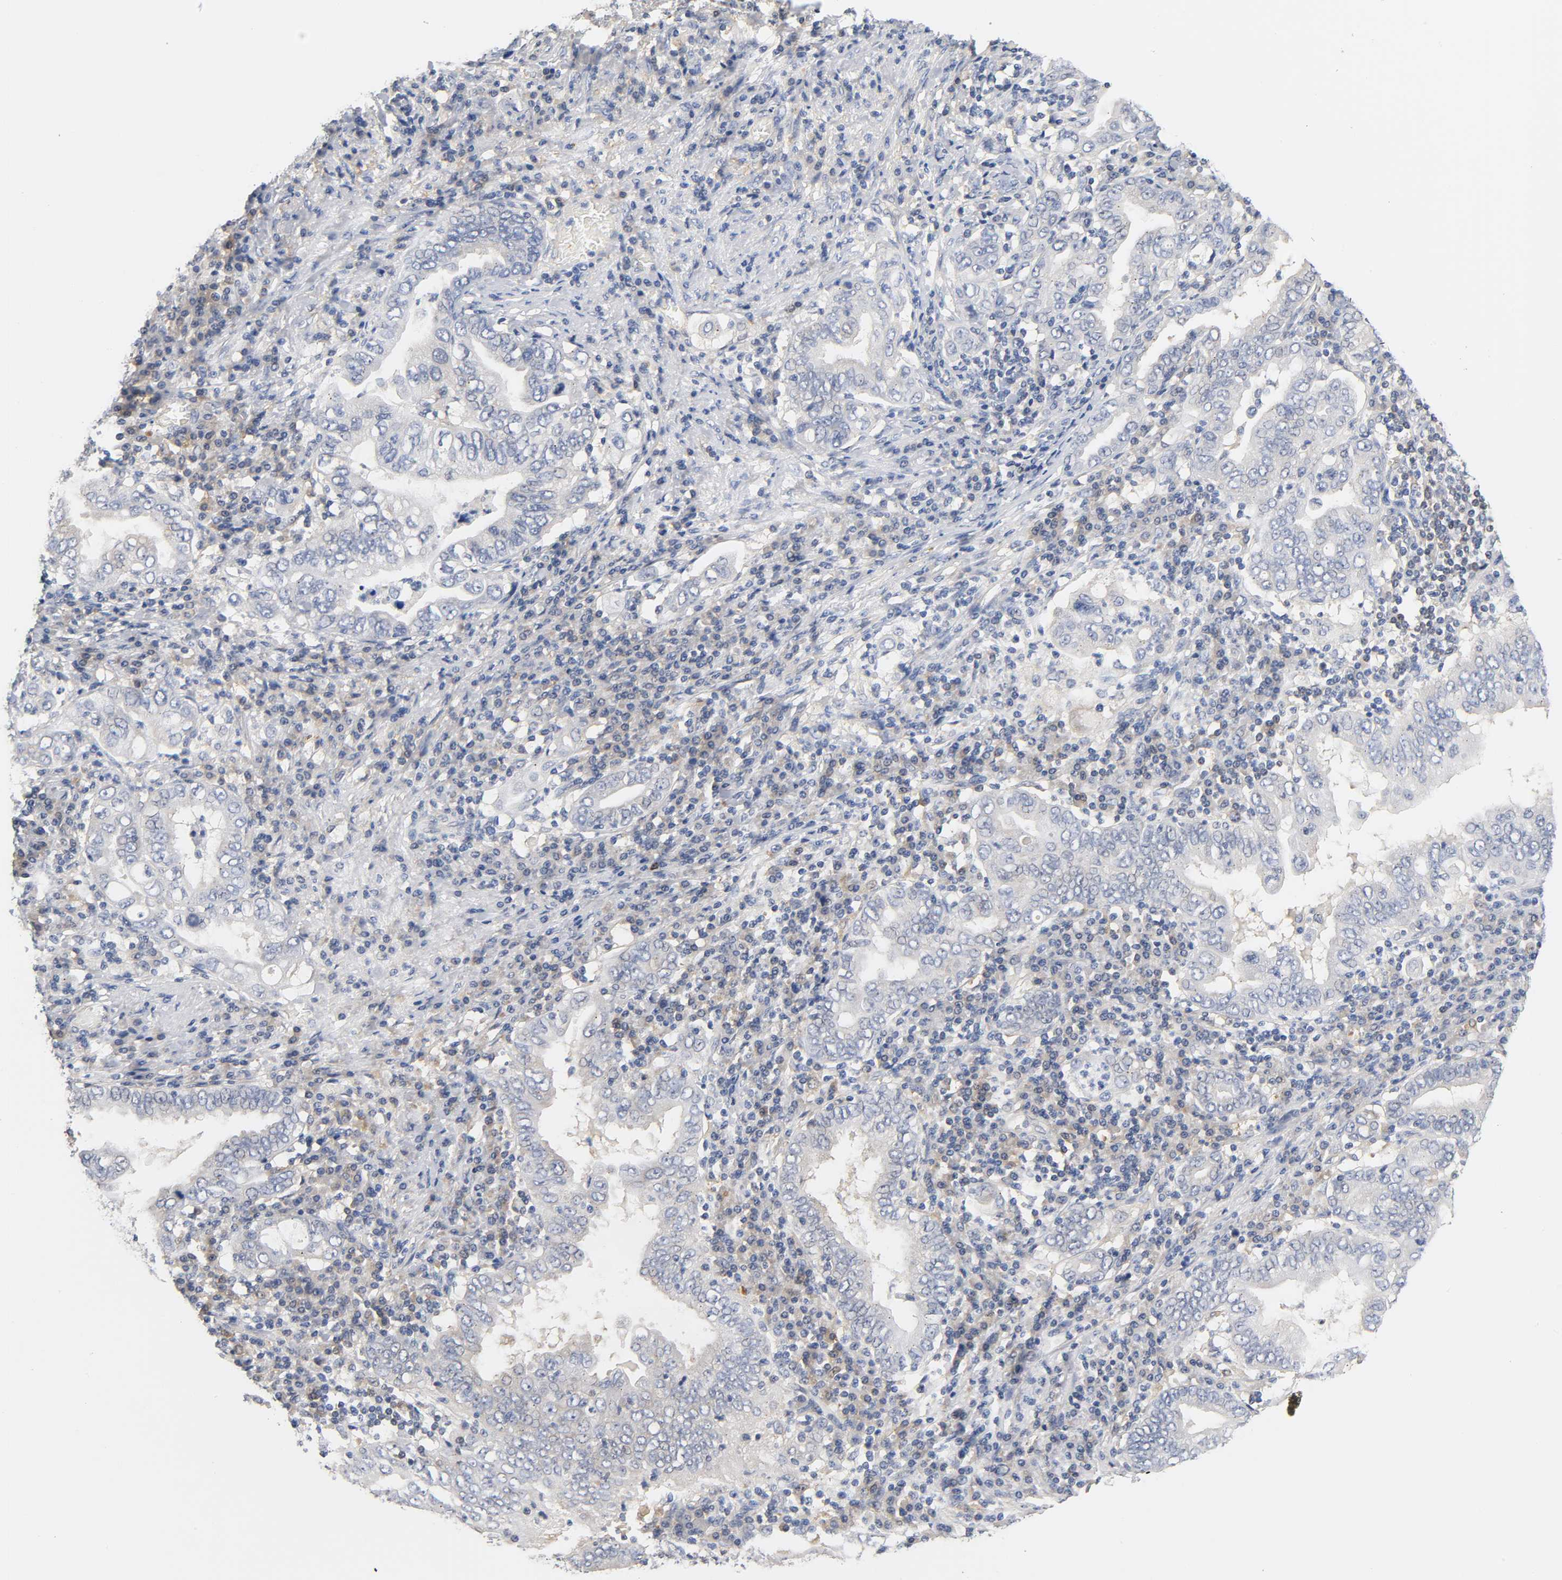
{"staining": {"intensity": "negative", "quantity": "none", "location": "none"}, "tissue": "stomach cancer", "cell_type": "Tumor cells", "image_type": "cancer", "snomed": [{"axis": "morphology", "description": "Normal tissue, NOS"}, {"axis": "morphology", "description": "Adenocarcinoma, NOS"}, {"axis": "topography", "description": "Esophagus"}, {"axis": "topography", "description": "Stomach, upper"}, {"axis": "topography", "description": "Peripheral nerve tissue"}], "caption": "Tumor cells are negative for protein expression in human adenocarcinoma (stomach).", "gene": "FYN", "patient": {"sex": "male", "age": 62}}